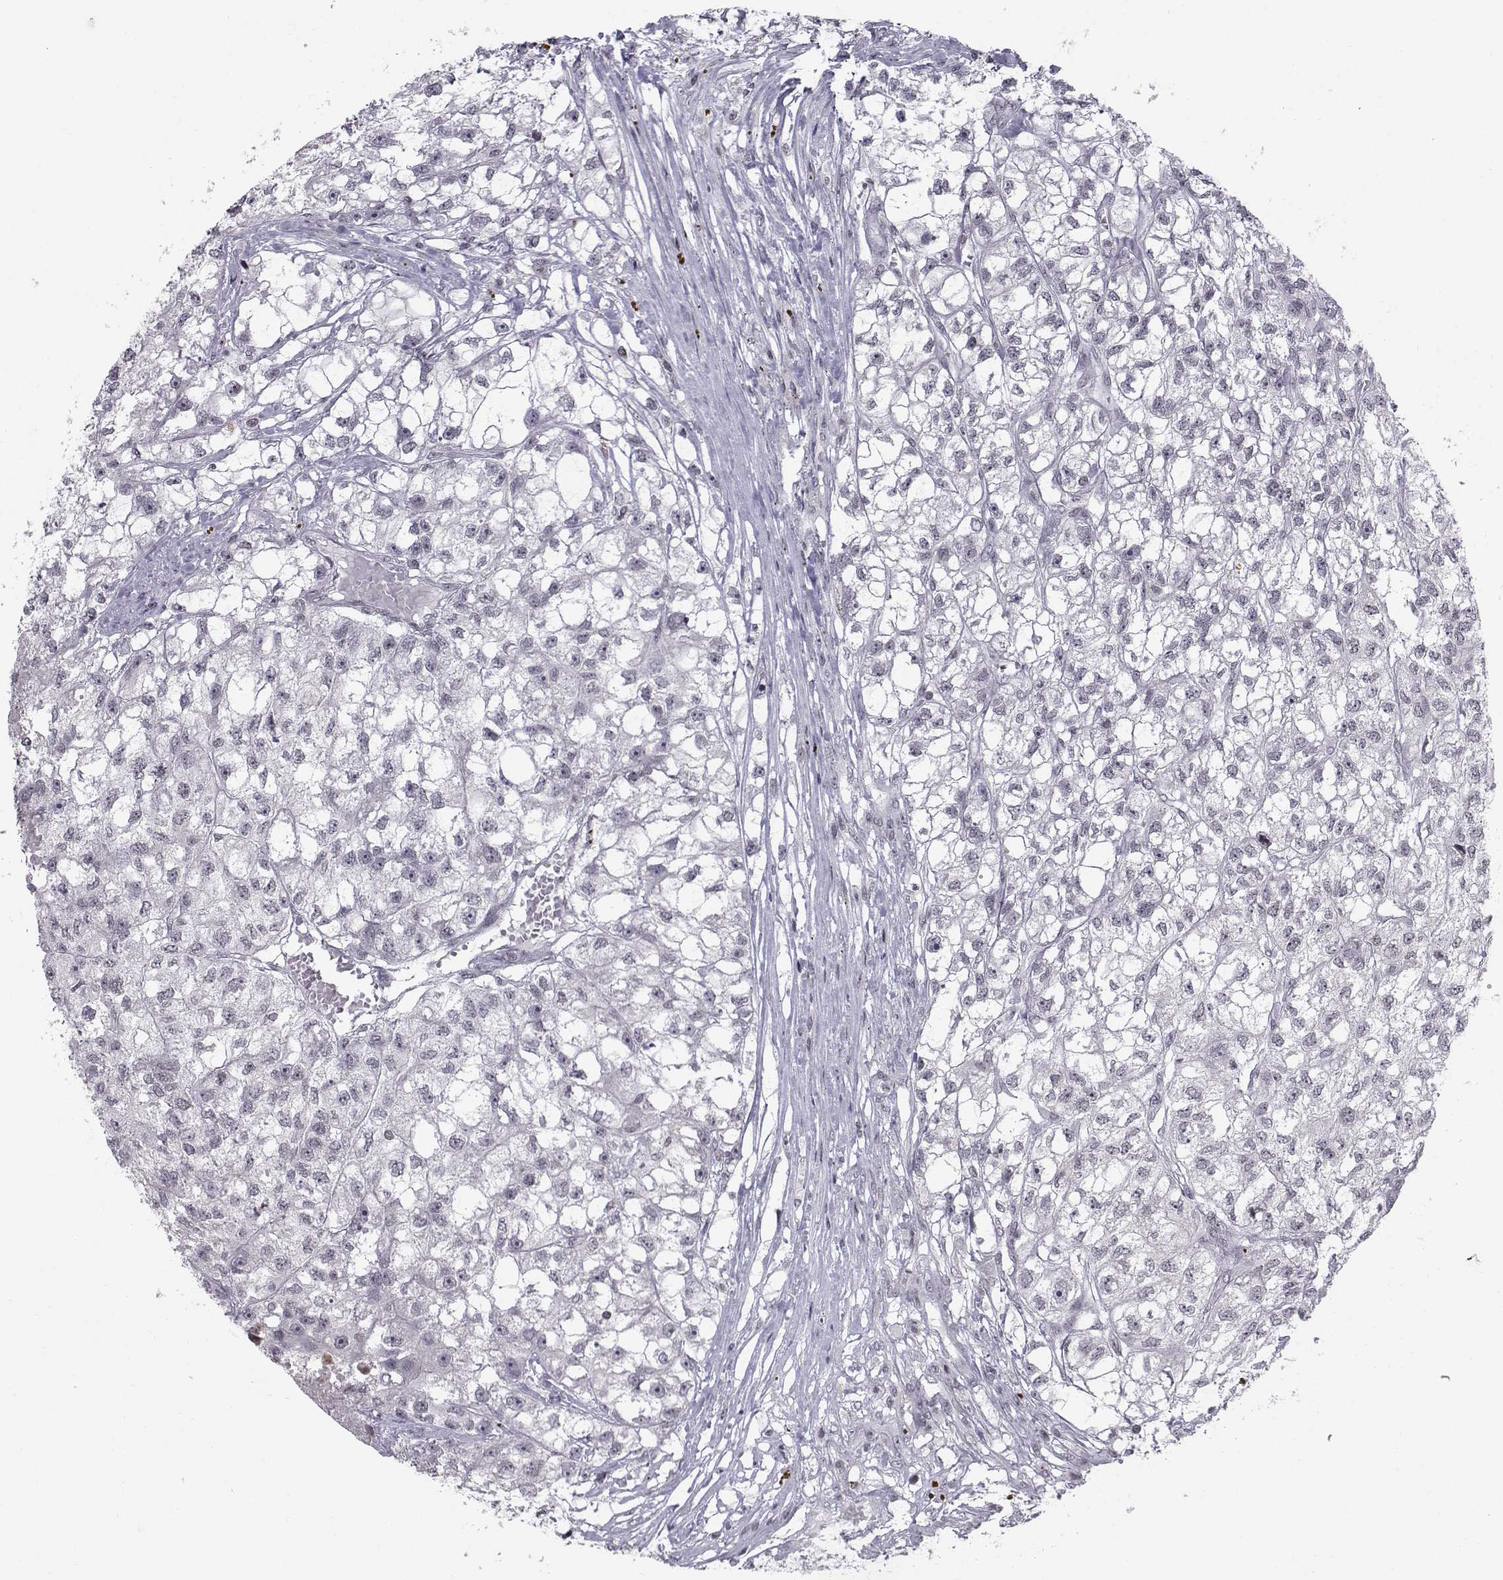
{"staining": {"intensity": "negative", "quantity": "none", "location": "none"}, "tissue": "renal cancer", "cell_type": "Tumor cells", "image_type": "cancer", "snomed": [{"axis": "morphology", "description": "Adenocarcinoma, NOS"}, {"axis": "topography", "description": "Kidney"}], "caption": "High magnification brightfield microscopy of renal adenocarcinoma stained with DAB (3,3'-diaminobenzidine) (brown) and counterstained with hematoxylin (blue): tumor cells show no significant staining.", "gene": "MARCHF4", "patient": {"sex": "male", "age": 56}}